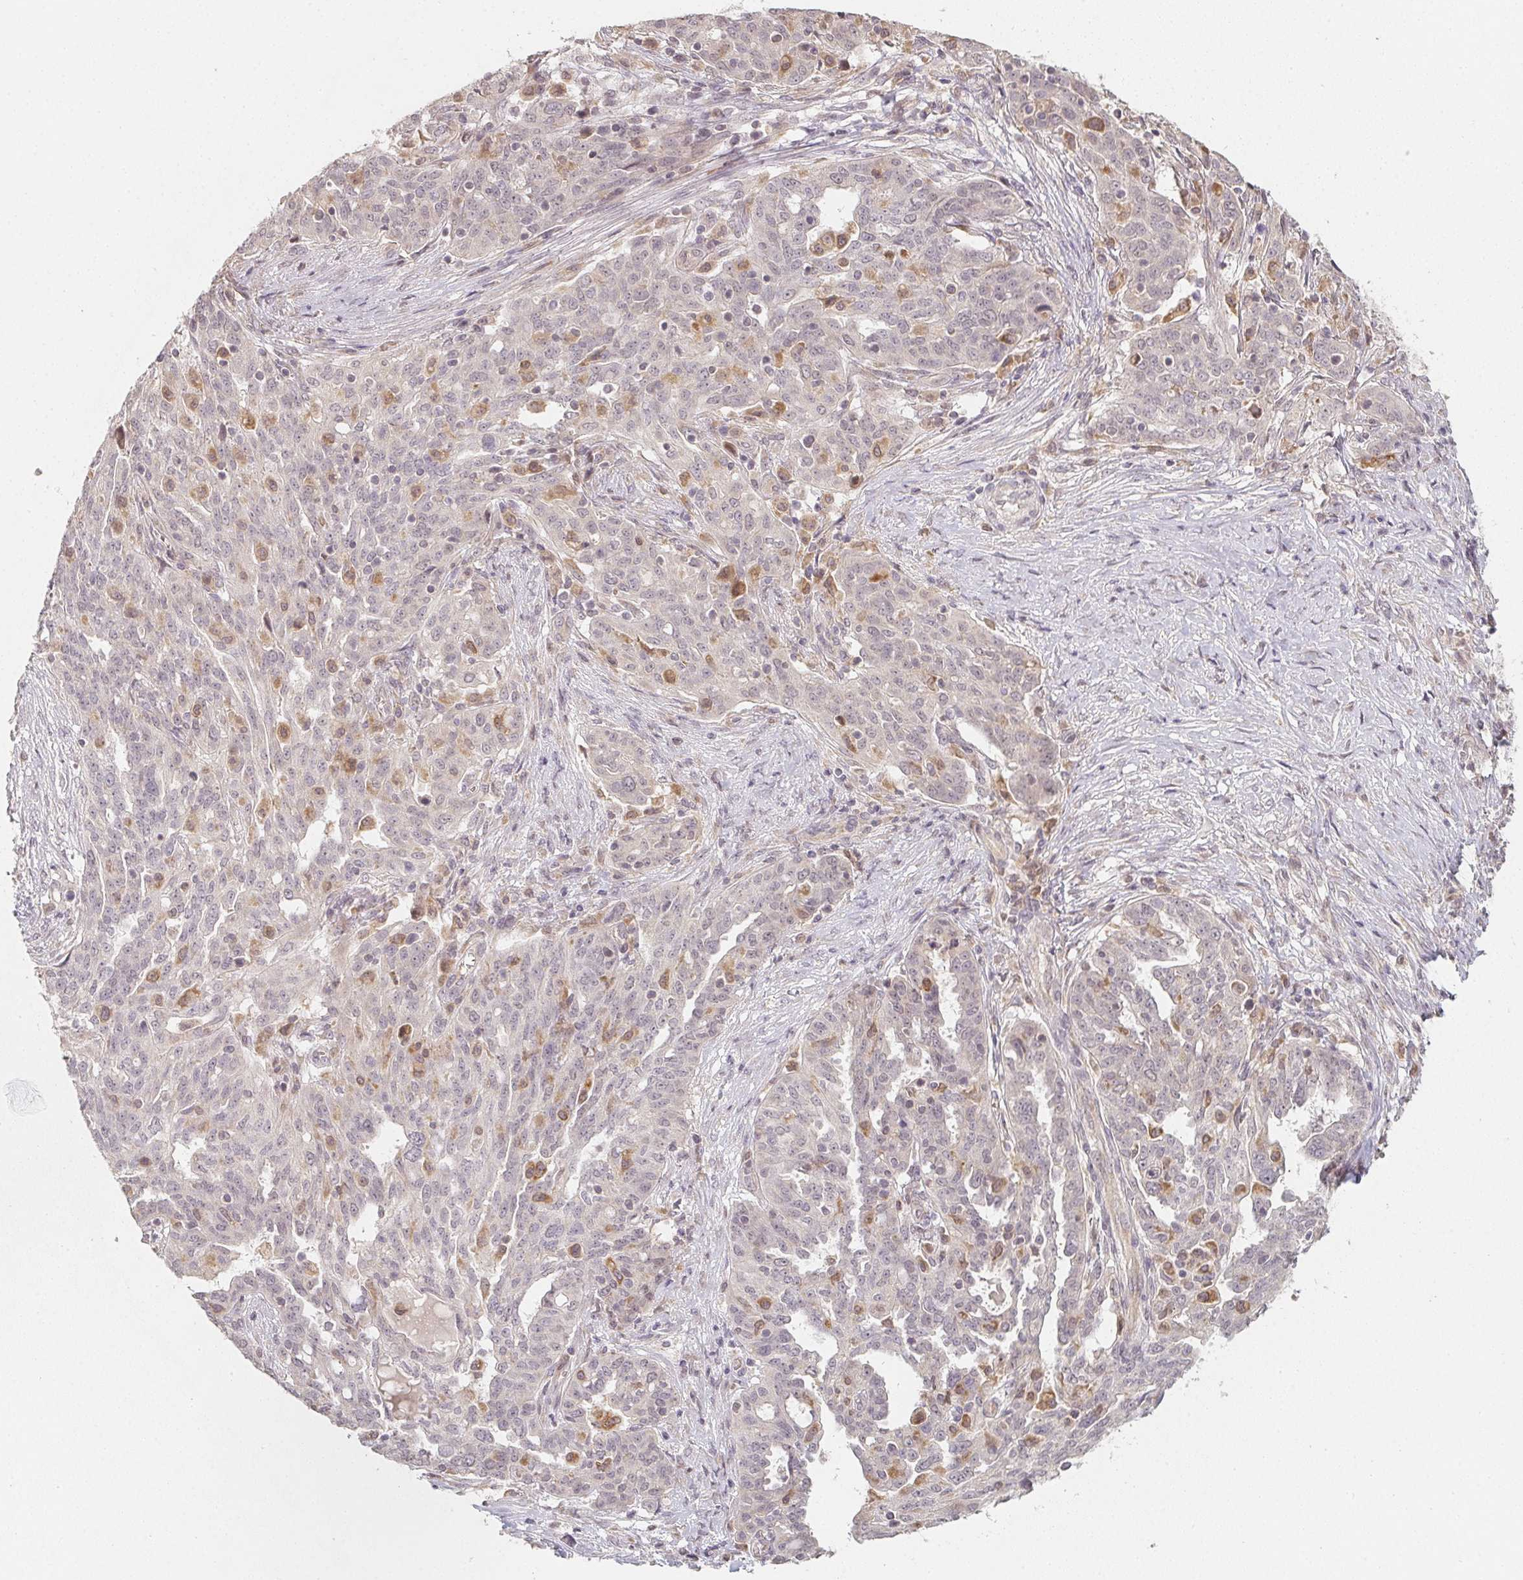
{"staining": {"intensity": "negative", "quantity": "none", "location": "none"}, "tissue": "ovarian cancer", "cell_type": "Tumor cells", "image_type": "cancer", "snomed": [{"axis": "morphology", "description": "Cystadenocarcinoma, serous, NOS"}, {"axis": "topography", "description": "Ovary"}], "caption": "A high-resolution micrograph shows immunohistochemistry (IHC) staining of ovarian cancer (serous cystadenocarcinoma), which reveals no significant expression in tumor cells.", "gene": "SOAT1", "patient": {"sex": "female", "age": 67}}